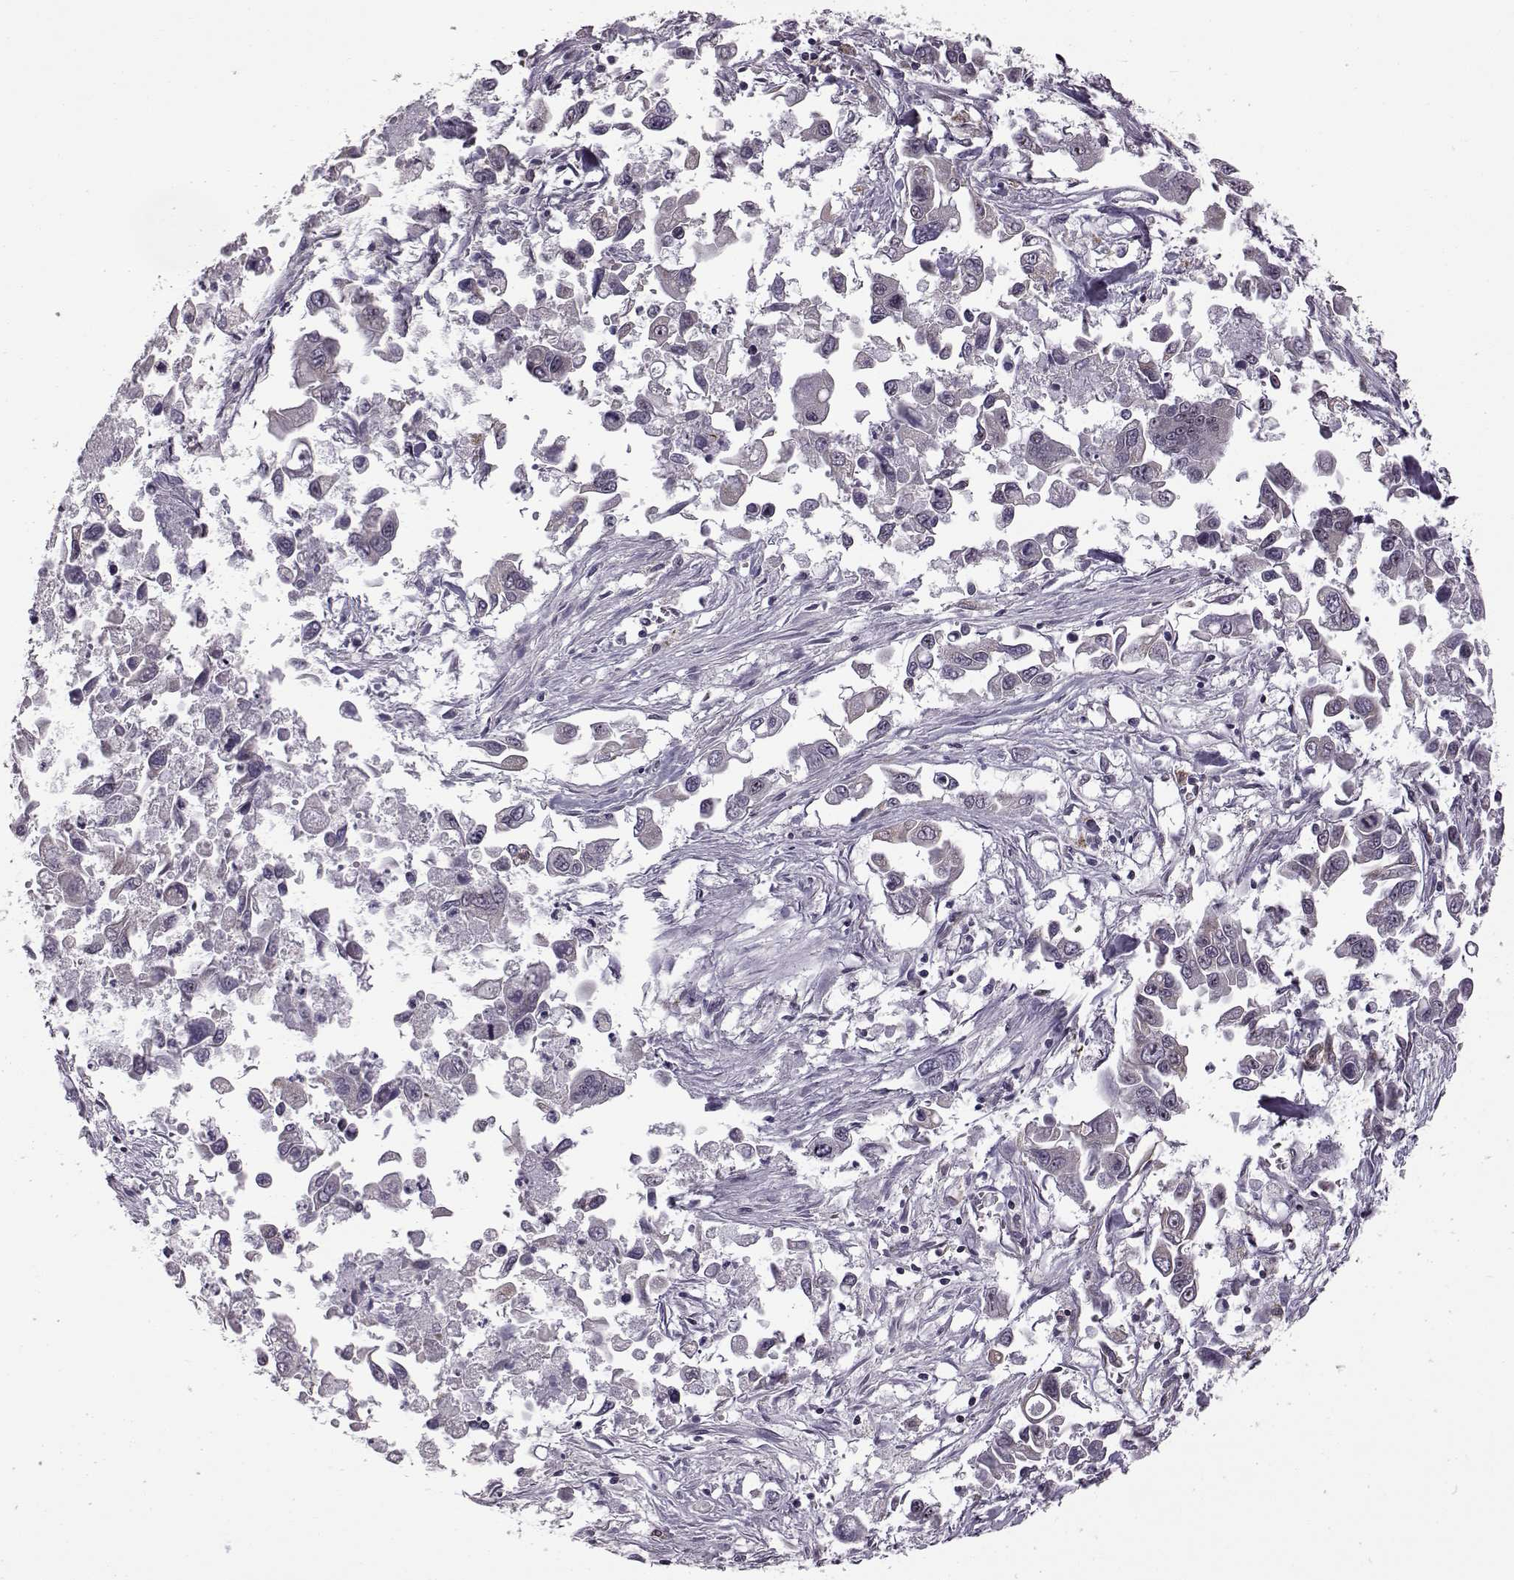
{"staining": {"intensity": "negative", "quantity": "none", "location": "none"}, "tissue": "pancreatic cancer", "cell_type": "Tumor cells", "image_type": "cancer", "snomed": [{"axis": "morphology", "description": "Adenocarcinoma, NOS"}, {"axis": "topography", "description": "Pancreas"}], "caption": "Immunohistochemical staining of human pancreatic adenocarcinoma demonstrates no significant positivity in tumor cells.", "gene": "B3GNT6", "patient": {"sex": "female", "age": 83}}